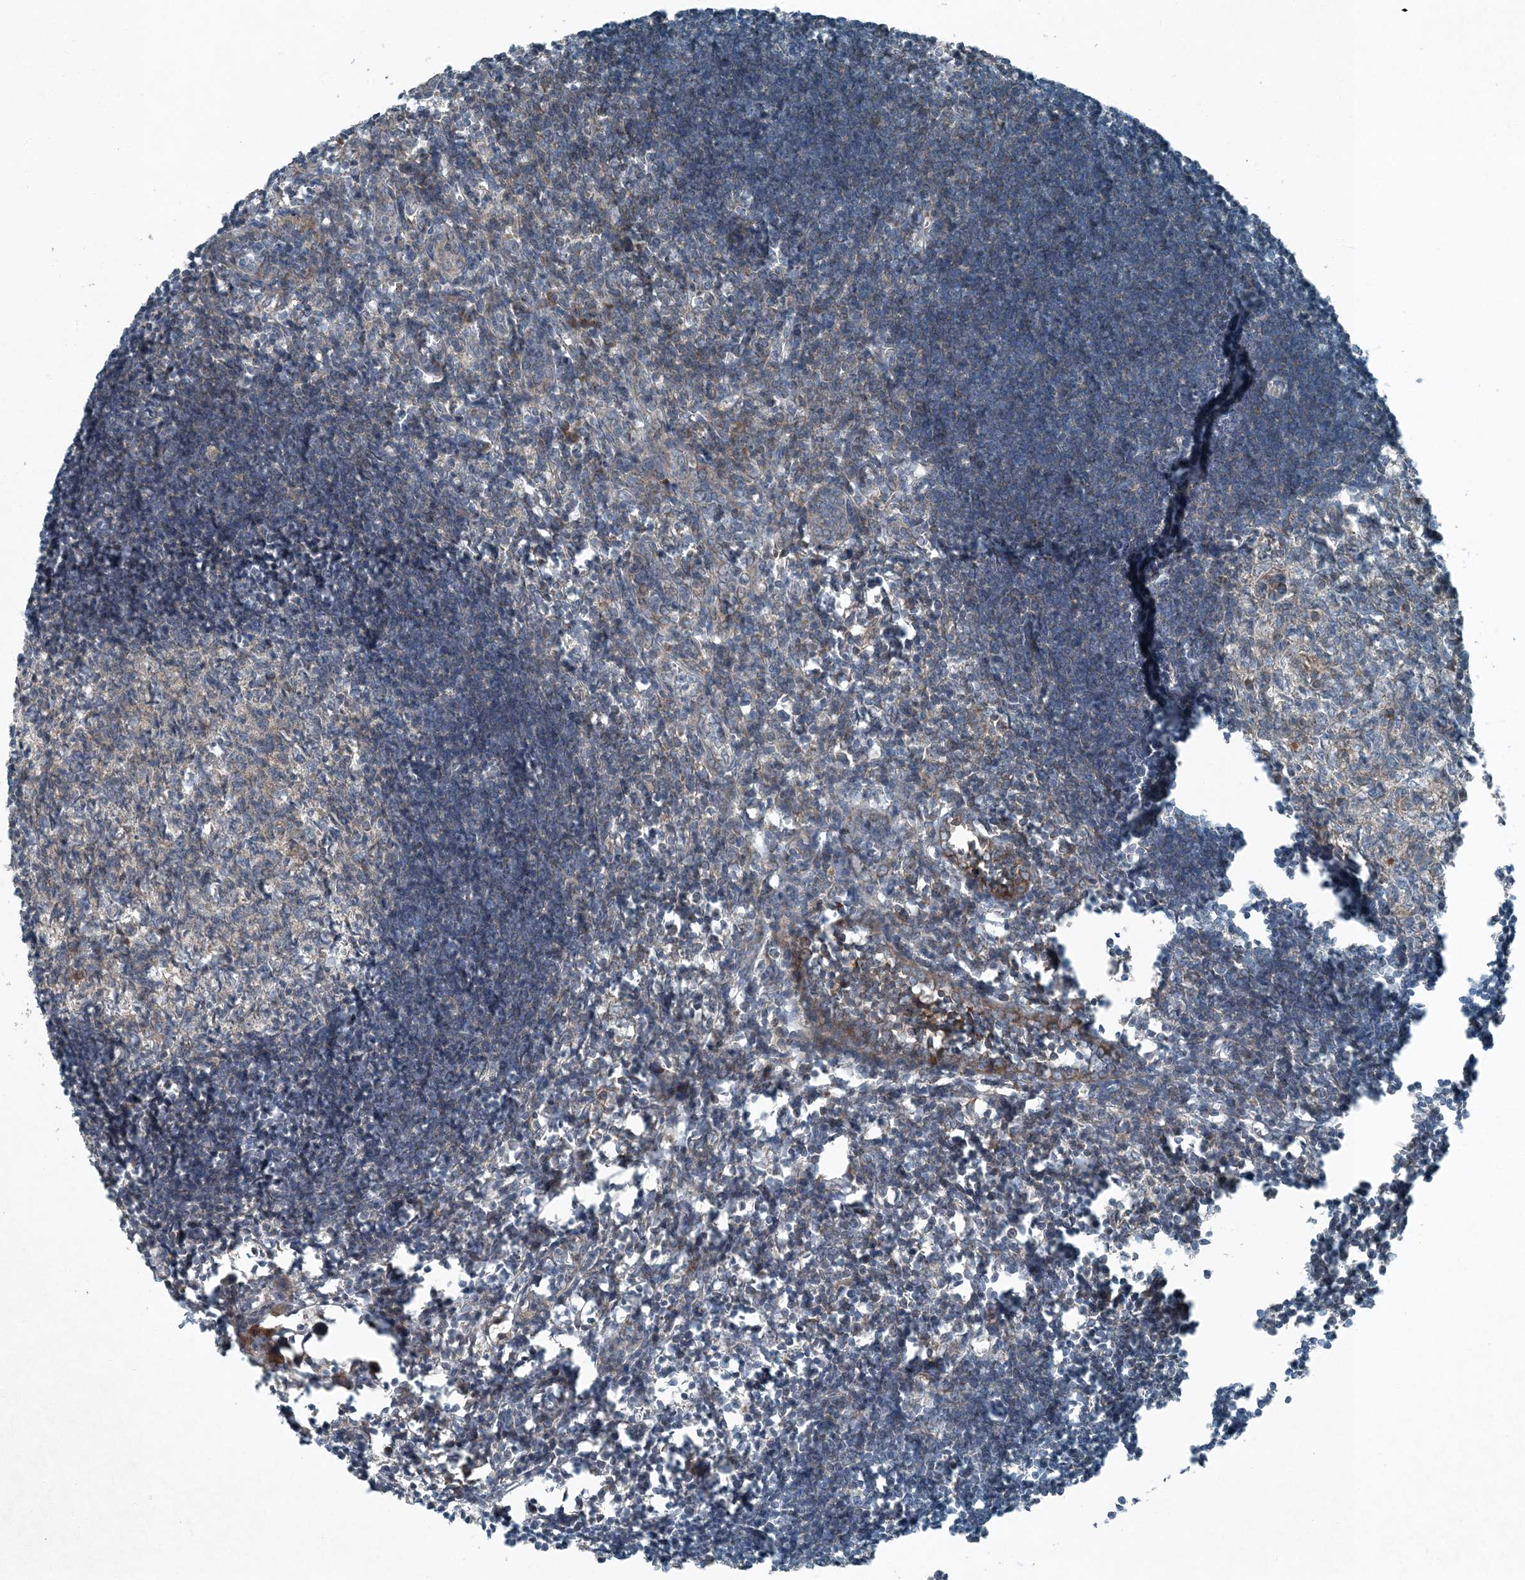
{"staining": {"intensity": "weak", "quantity": "<25%", "location": "cytoplasmic/membranous"}, "tissue": "lymph node", "cell_type": "Germinal center cells", "image_type": "normal", "snomed": [{"axis": "morphology", "description": "Normal tissue, NOS"}, {"axis": "morphology", "description": "Malignant melanoma, Metastatic site"}, {"axis": "topography", "description": "Lymph node"}], "caption": "Immunohistochemical staining of benign human lymph node shows no significant expression in germinal center cells. The staining is performed using DAB (3,3'-diaminobenzidine) brown chromogen with nuclei counter-stained in using hematoxylin.", "gene": "APOM", "patient": {"sex": "male", "age": 41}}